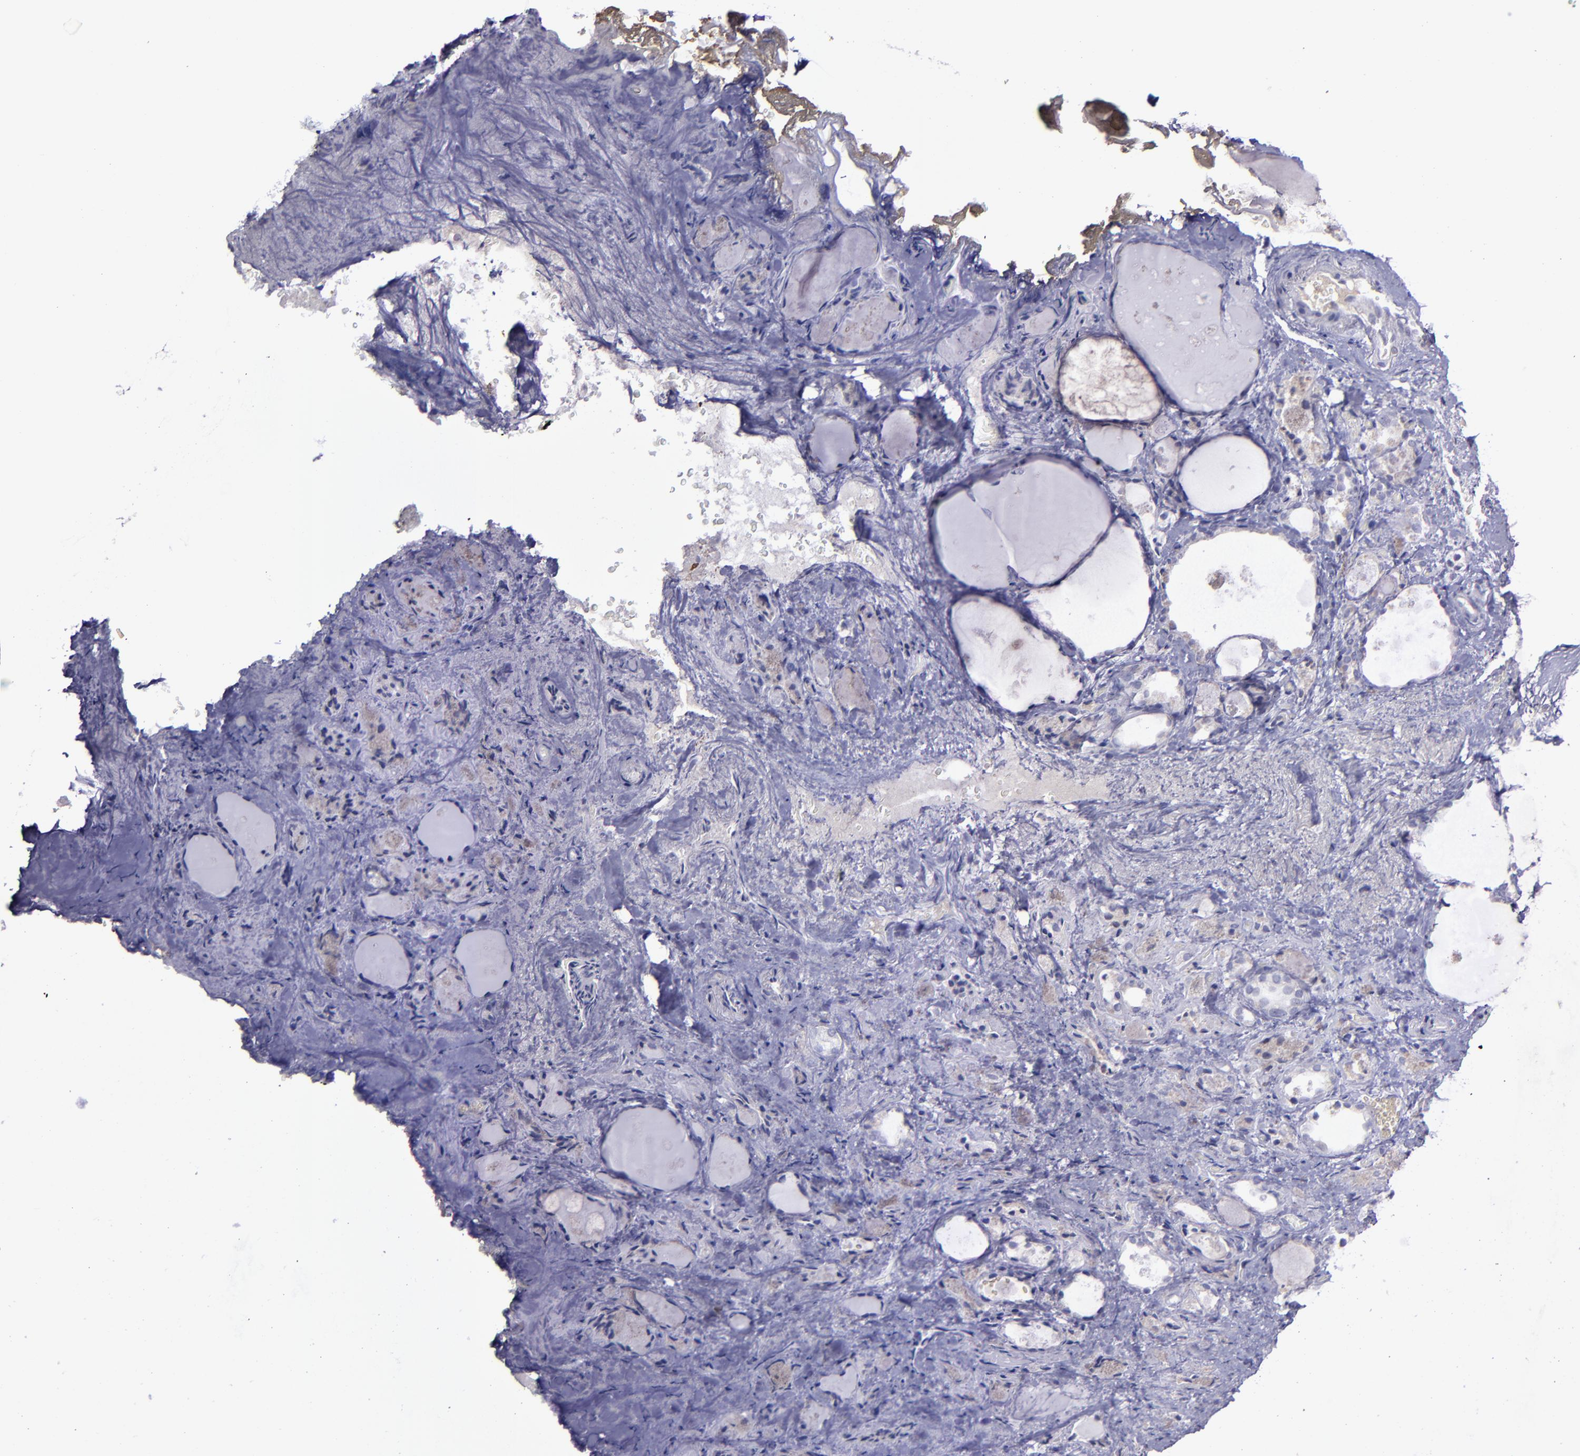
{"staining": {"intensity": "weak", "quantity": "<25%", "location": "cytoplasmic/membranous"}, "tissue": "thyroid gland", "cell_type": "Glandular cells", "image_type": "normal", "snomed": [{"axis": "morphology", "description": "Normal tissue, NOS"}, {"axis": "topography", "description": "Thyroid gland"}], "caption": "Benign thyroid gland was stained to show a protein in brown. There is no significant expression in glandular cells. (Brightfield microscopy of DAB (3,3'-diaminobenzidine) immunohistochemistry (IHC) at high magnification).", "gene": "MASP1", "patient": {"sex": "female", "age": 75}}